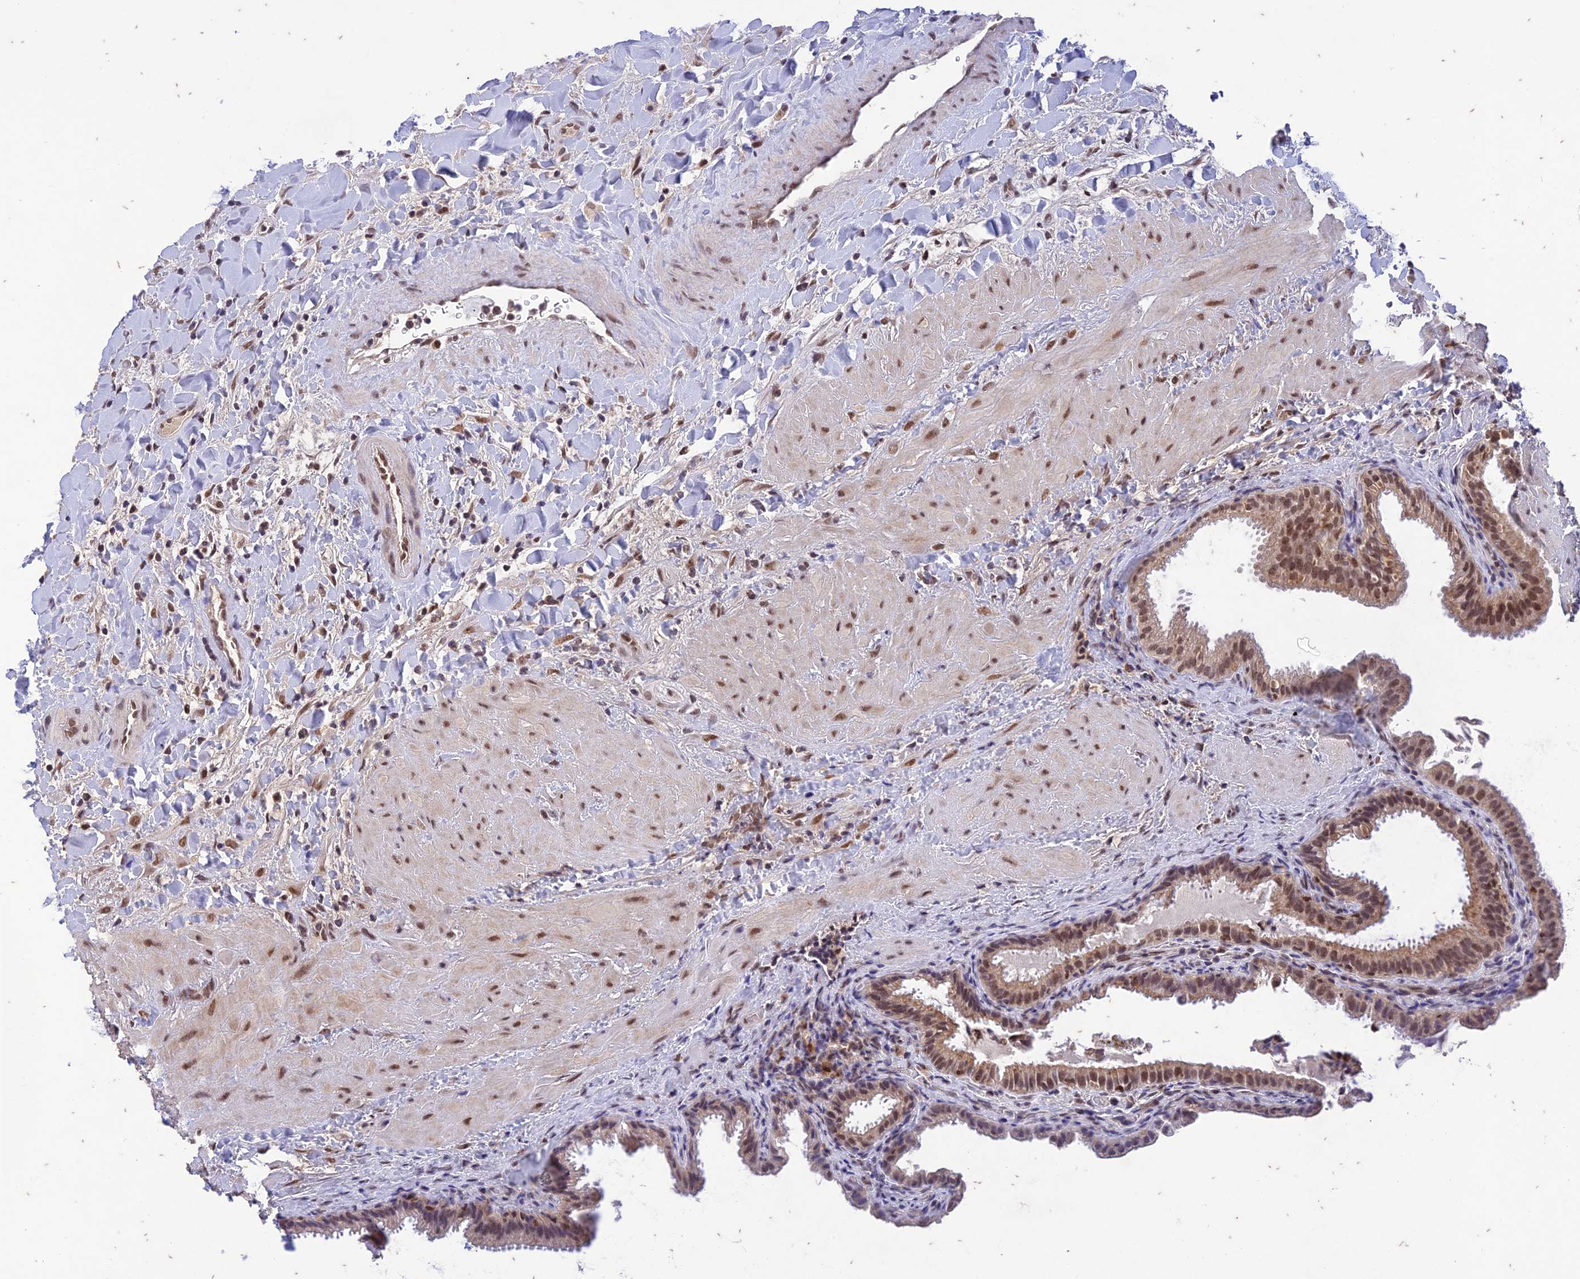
{"staining": {"intensity": "moderate", "quantity": "25%-75%", "location": "cytoplasmic/membranous,nuclear"}, "tissue": "gallbladder", "cell_type": "Glandular cells", "image_type": "normal", "snomed": [{"axis": "morphology", "description": "Normal tissue, NOS"}, {"axis": "topography", "description": "Gallbladder"}], "caption": "Immunohistochemistry (IHC) (DAB (3,3'-diaminobenzidine)) staining of unremarkable gallbladder displays moderate cytoplasmic/membranous,nuclear protein expression in about 25%-75% of glandular cells.", "gene": "POP4", "patient": {"sex": "male", "age": 24}}